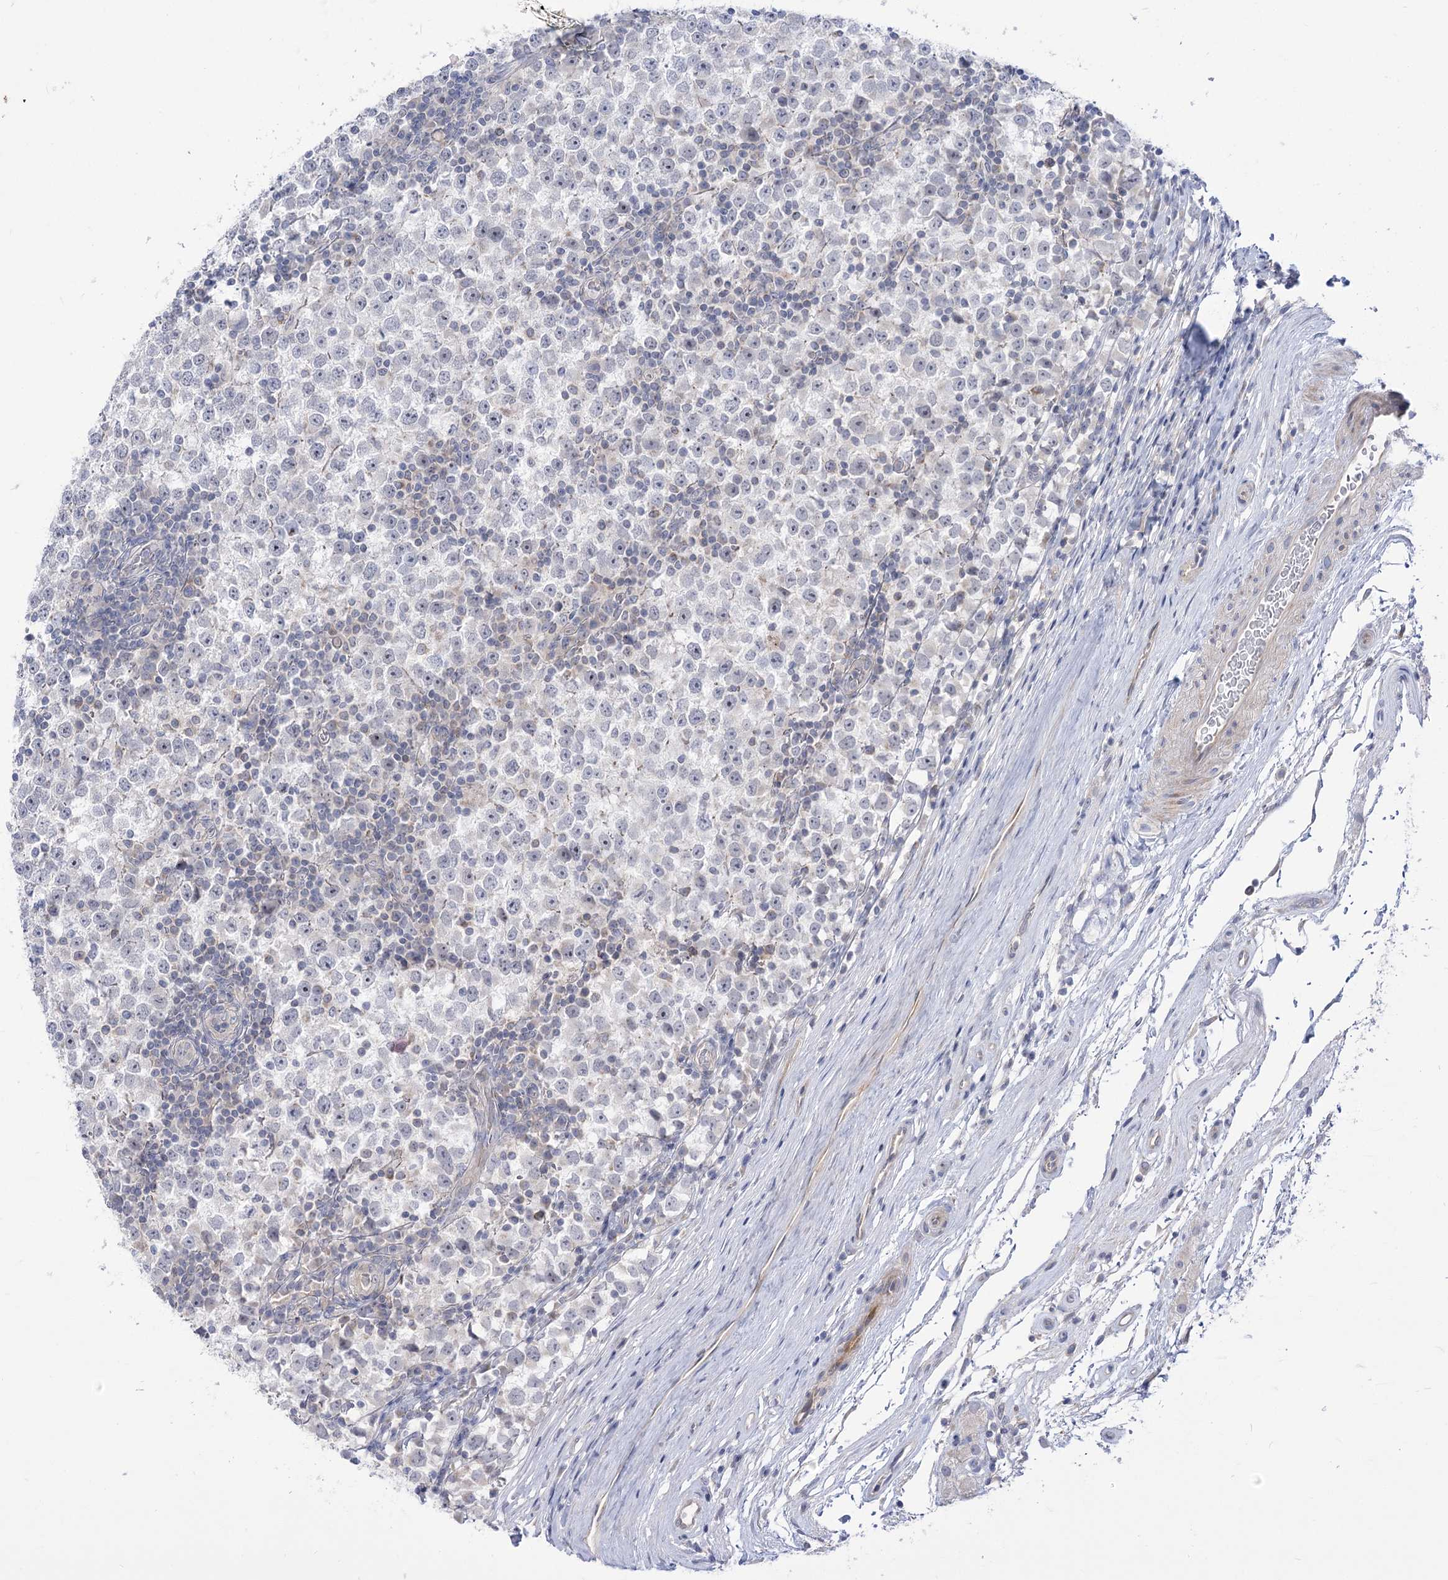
{"staining": {"intensity": "negative", "quantity": "none", "location": "none"}, "tissue": "testis cancer", "cell_type": "Tumor cells", "image_type": "cancer", "snomed": [{"axis": "morphology", "description": "Seminoma, NOS"}, {"axis": "topography", "description": "Testis"}], "caption": "The IHC photomicrograph has no significant expression in tumor cells of seminoma (testis) tissue. (DAB (3,3'-diaminobenzidine) immunohistochemistry visualized using brightfield microscopy, high magnification).", "gene": "HELT", "patient": {"sex": "male", "age": 65}}